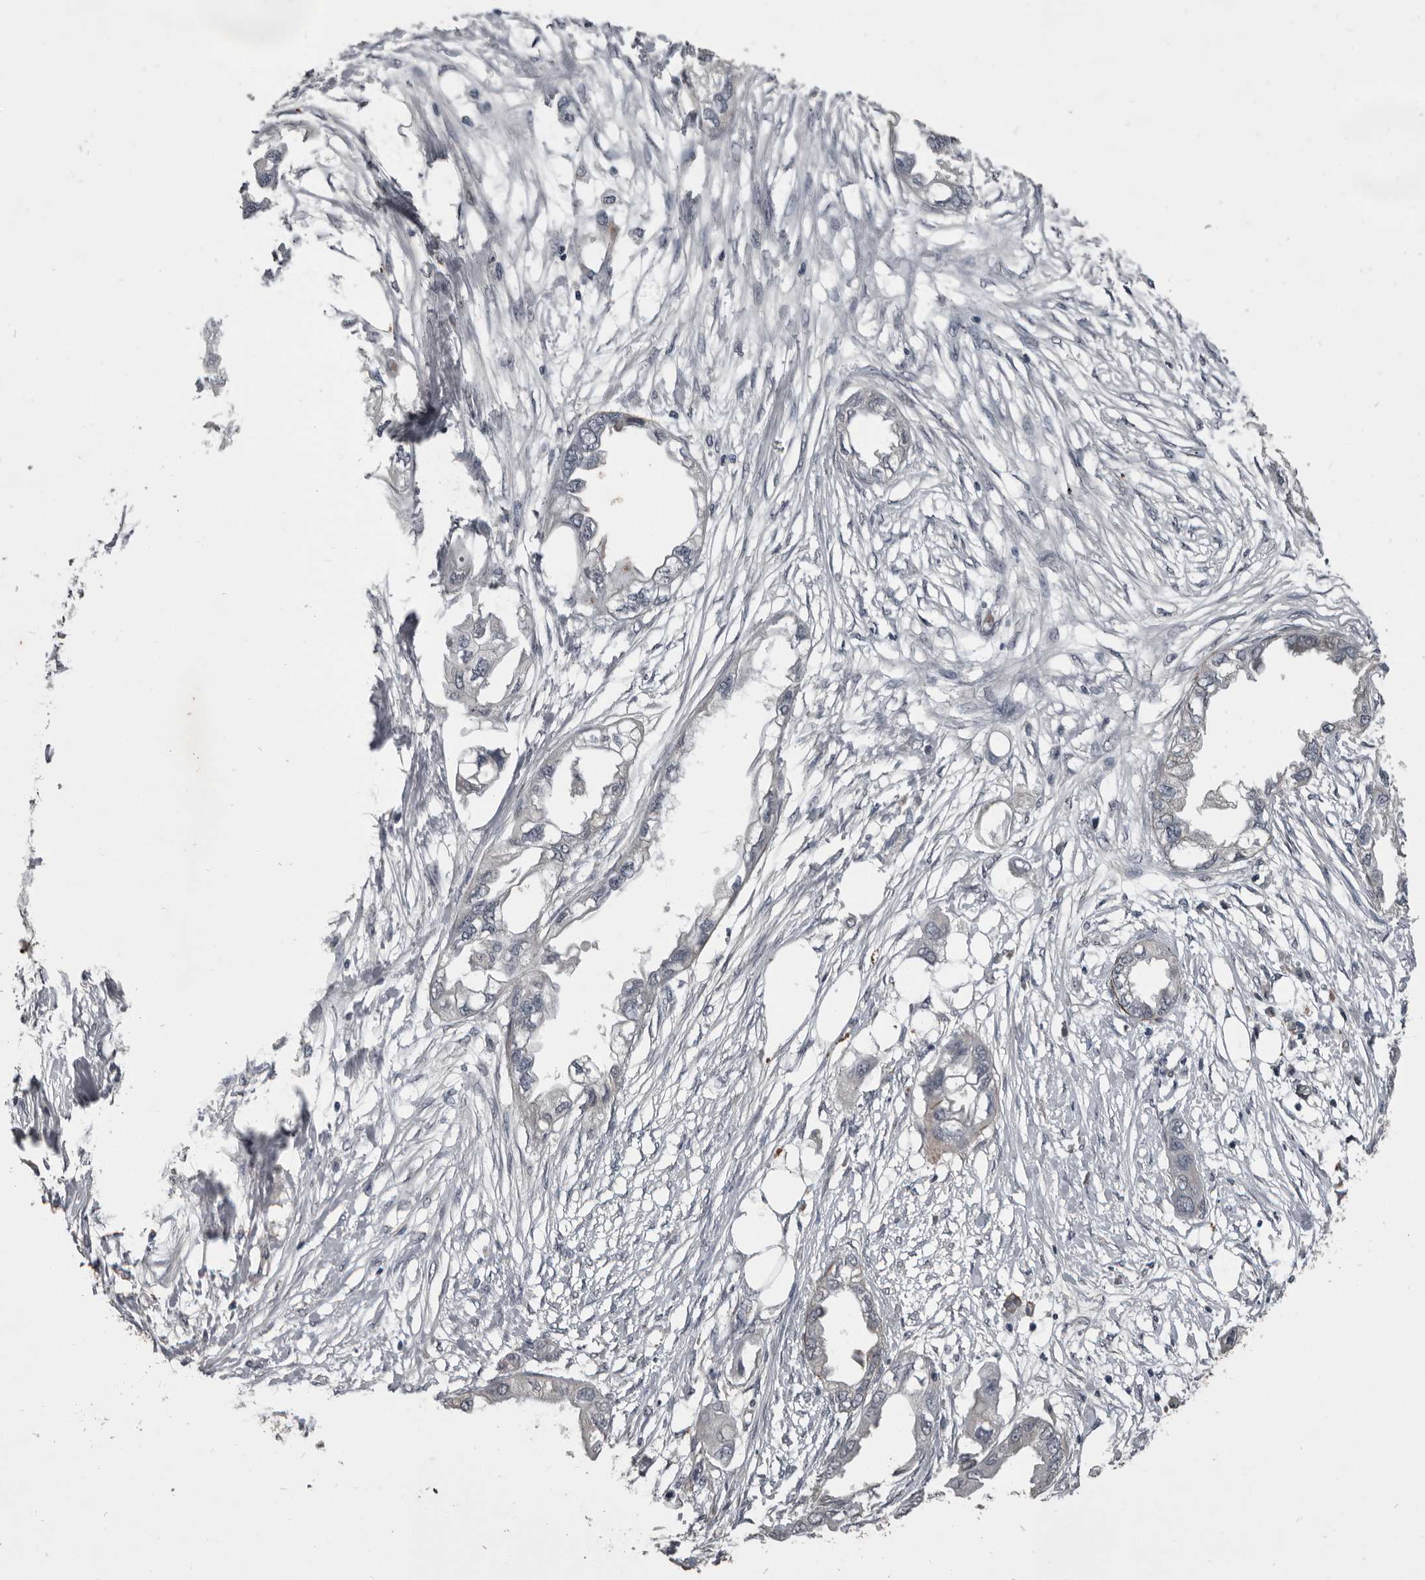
{"staining": {"intensity": "negative", "quantity": "none", "location": "none"}, "tissue": "endometrial cancer", "cell_type": "Tumor cells", "image_type": "cancer", "snomed": [{"axis": "morphology", "description": "Adenocarcinoma, NOS"}, {"axis": "morphology", "description": "Adenocarcinoma, metastatic, NOS"}, {"axis": "topography", "description": "Adipose tissue"}, {"axis": "topography", "description": "Endometrium"}], "caption": "Histopathology image shows no significant protein positivity in tumor cells of metastatic adenocarcinoma (endometrial).", "gene": "C1orf216", "patient": {"sex": "female", "age": 67}}